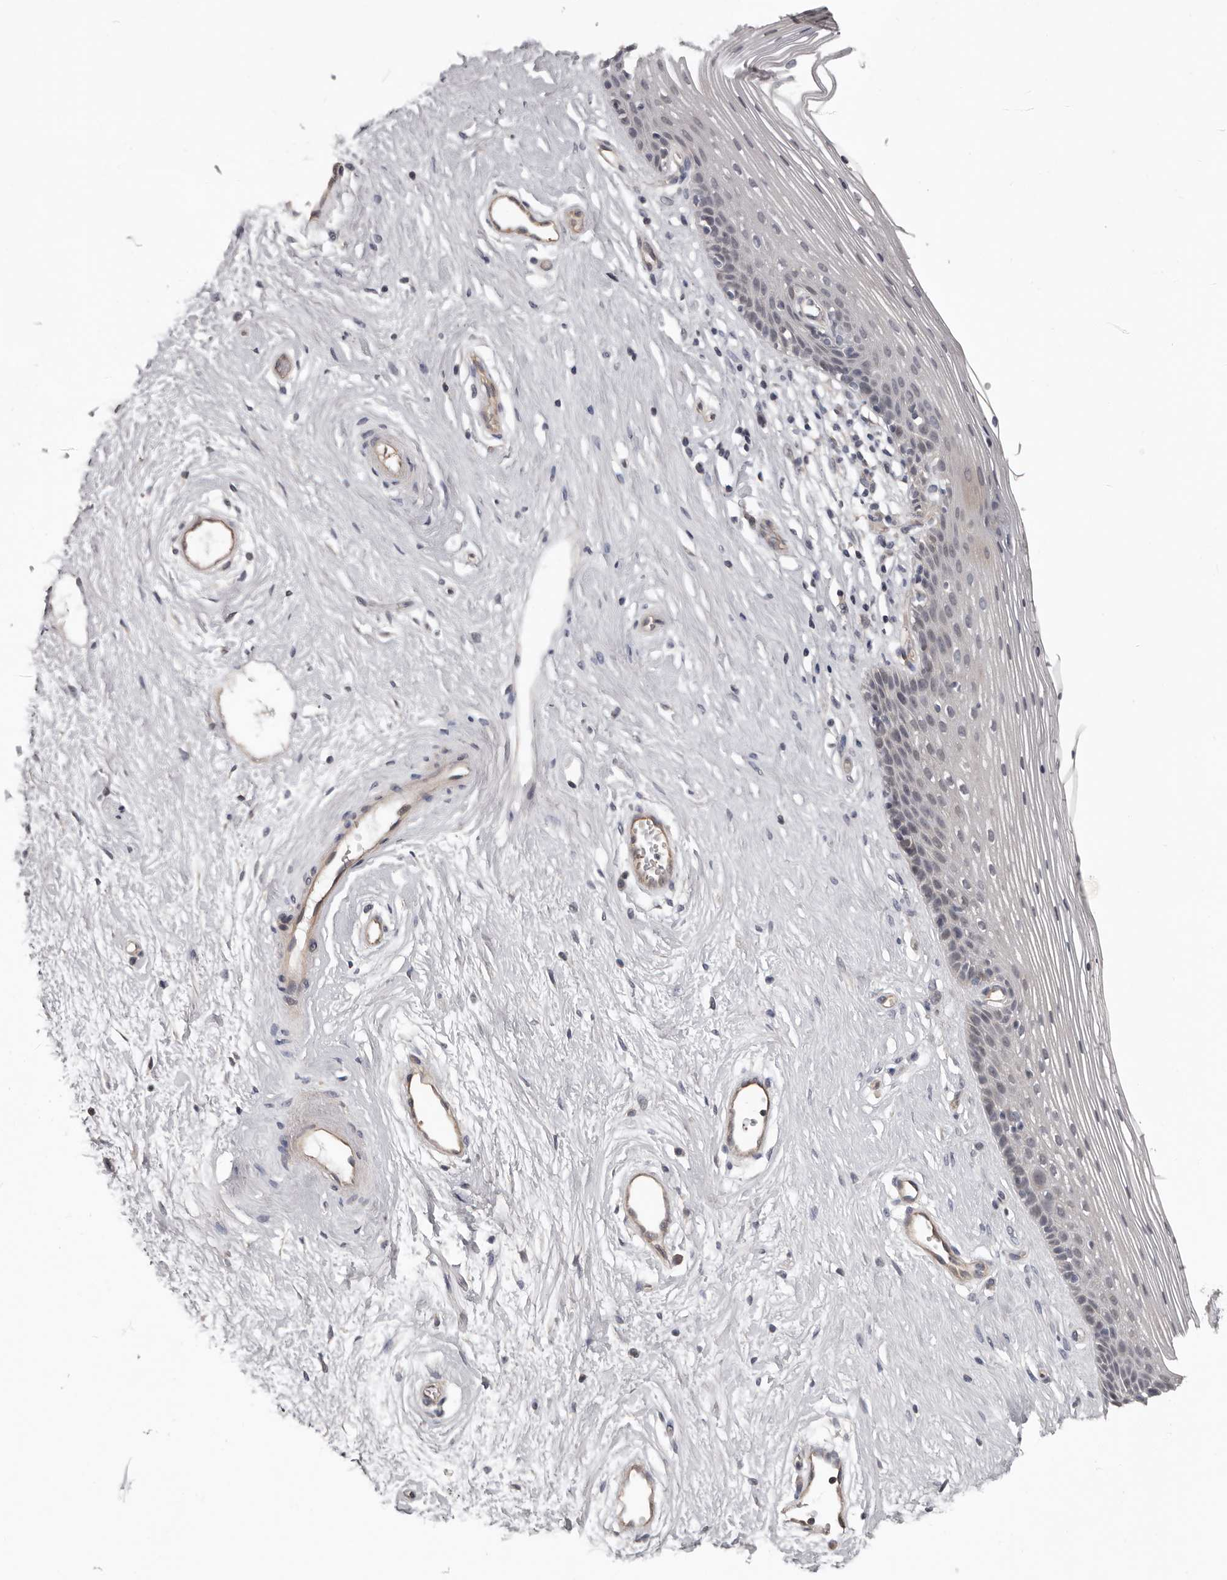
{"staining": {"intensity": "negative", "quantity": "none", "location": "none"}, "tissue": "vagina", "cell_type": "Squamous epithelial cells", "image_type": "normal", "snomed": [{"axis": "morphology", "description": "Normal tissue, NOS"}, {"axis": "topography", "description": "Vagina"}], "caption": "An IHC photomicrograph of unremarkable vagina is shown. There is no staining in squamous epithelial cells of vagina. (Brightfield microscopy of DAB immunohistochemistry at high magnification).", "gene": "RNF217", "patient": {"sex": "female", "age": 46}}